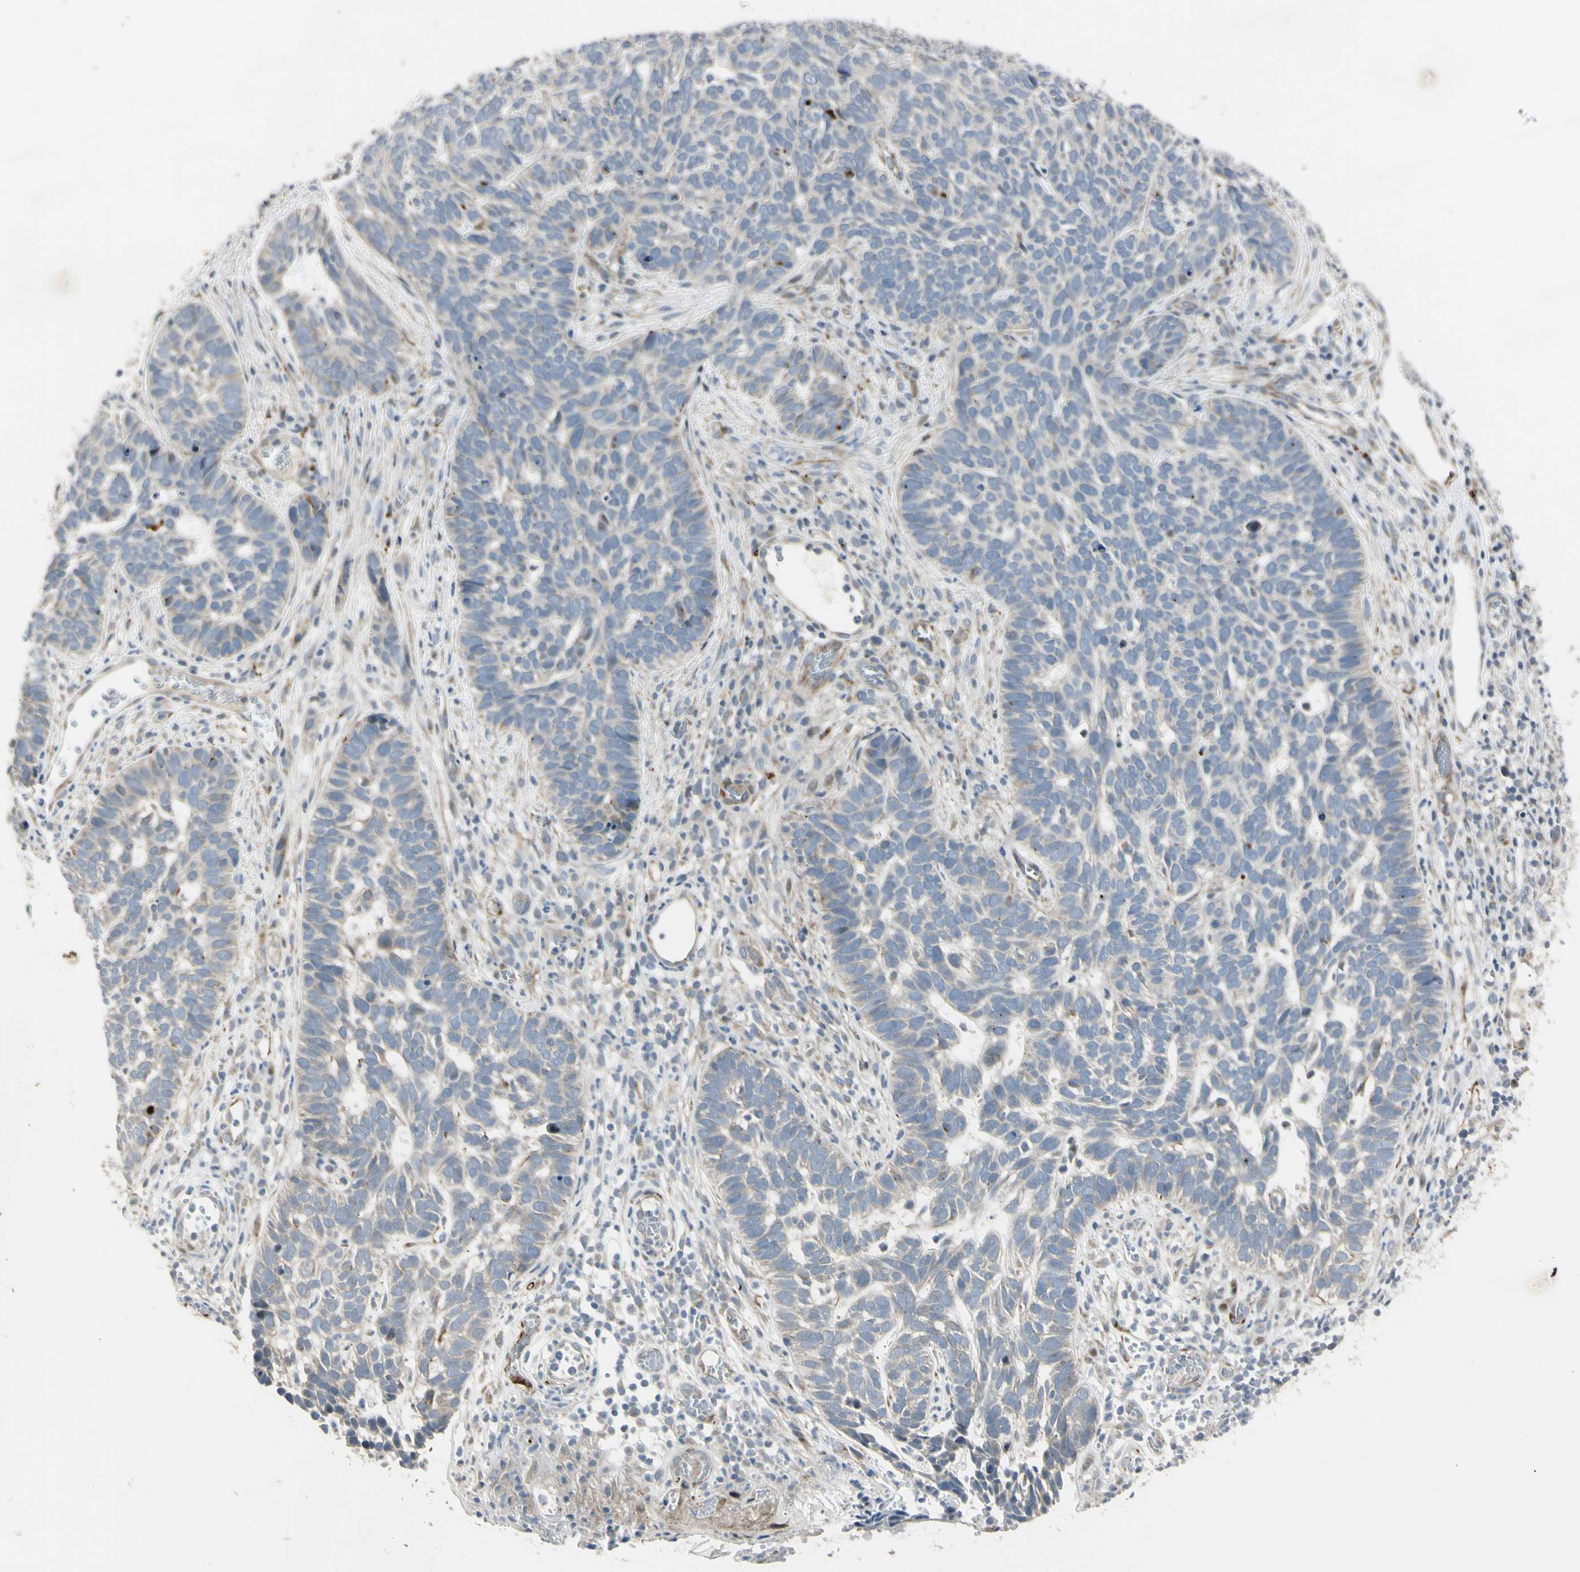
{"staining": {"intensity": "weak", "quantity": "<25%", "location": "cytoplasmic/membranous"}, "tissue": "skin cancer", "cell_type": "Tumor cells", "image_type": "cancer", "snomed": [{"axis": "morphology", "description": "Basal cell carcinoma"}, {"axis": "topography", "description": "Skin"}], "caption": "Tumor cells show no significant positivity in skin cancer (basal cell carcinoma).", "gene": "NDFIP1", "patient": {"sex": "male", "age": 87}}